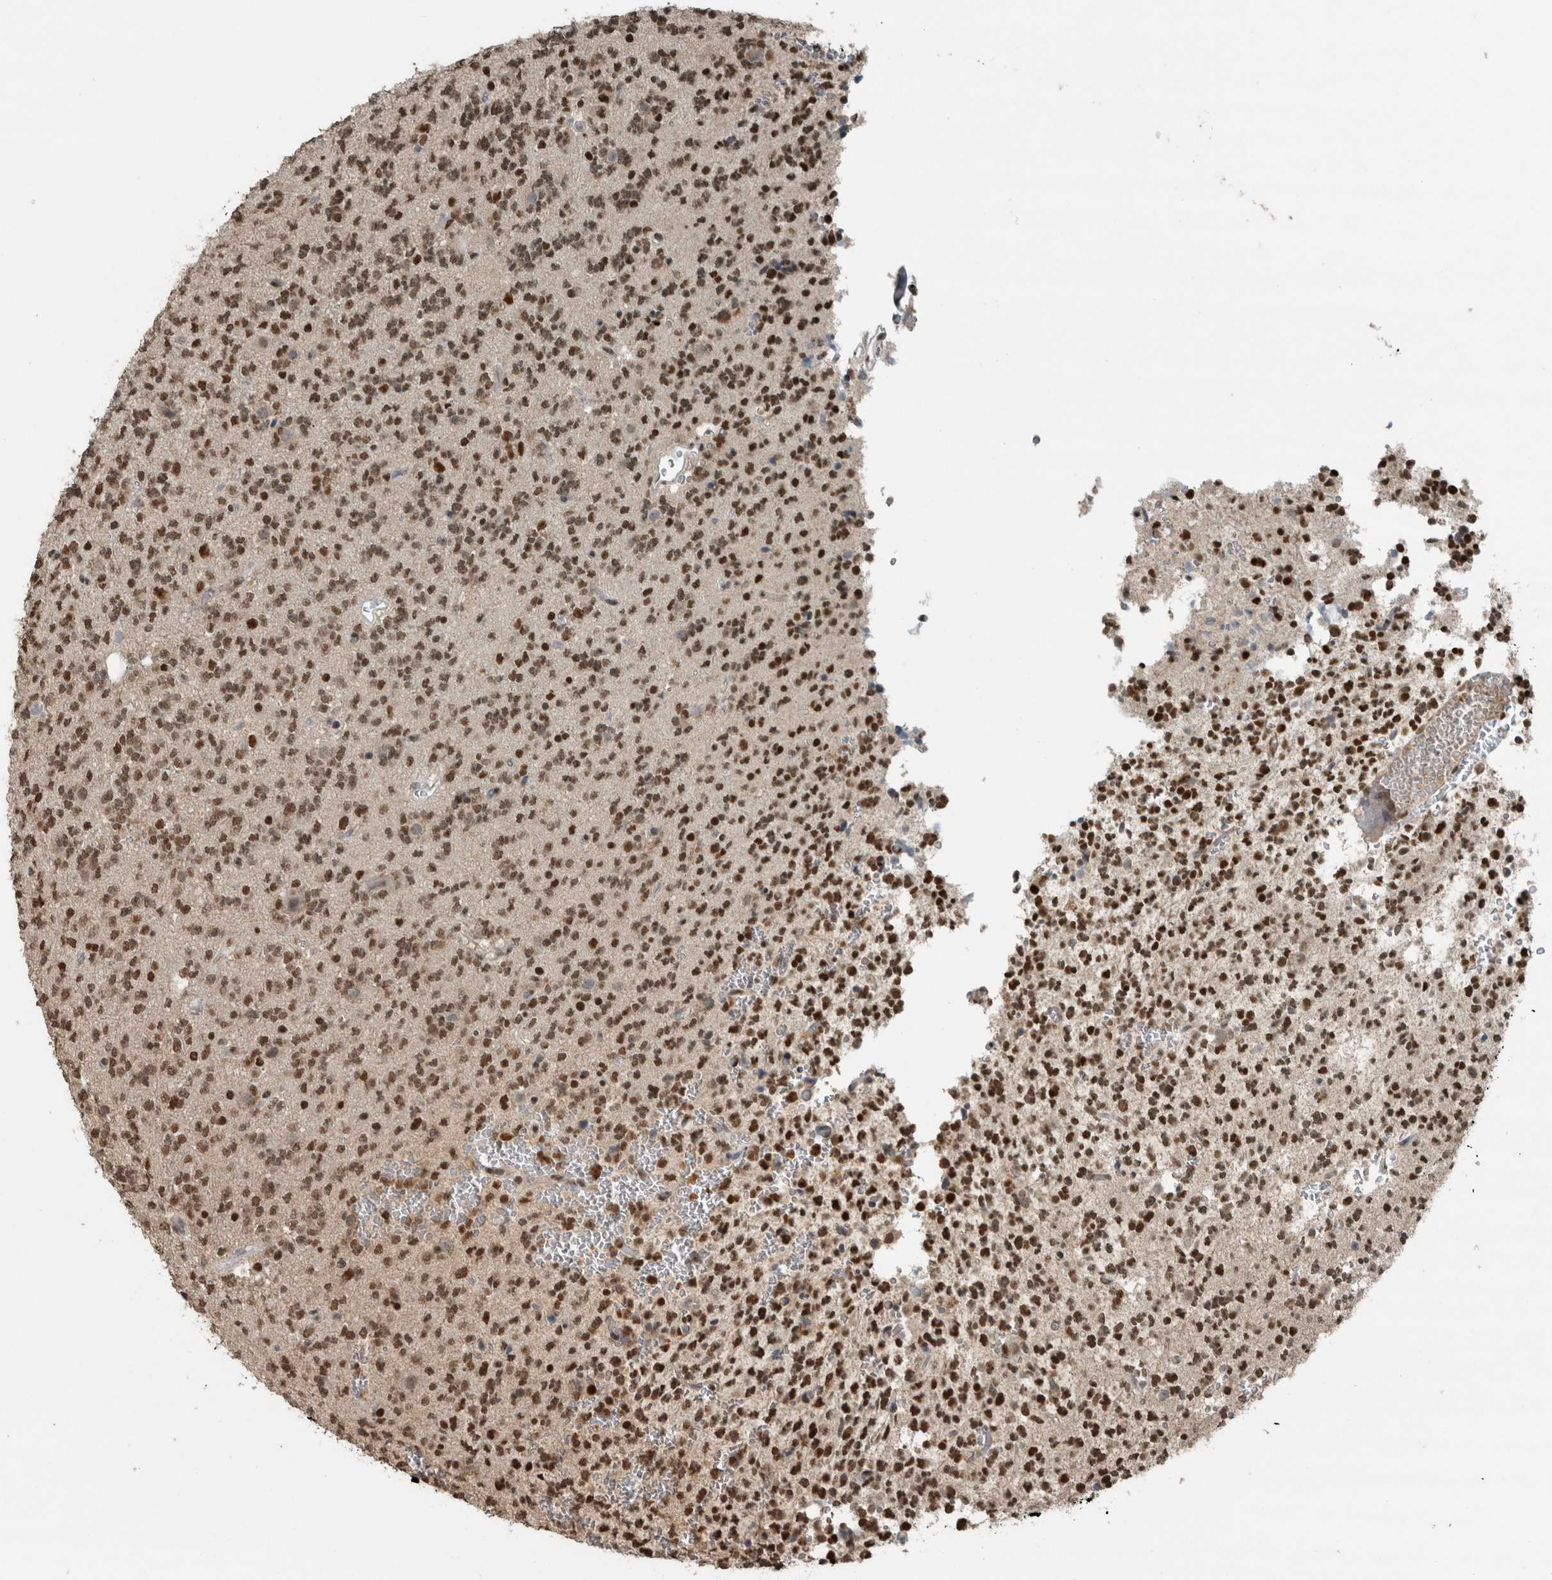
{"staining": {"intensity": "strong", "quantity": ">75%", "location": "nuclear"}, "tissue": "glioma", "cell_type": "Tumor cells", "image_type": "cancer", "snomed": [{"axis": "morphology", "description": "Glioma, malignant, Low grade"}, {"axis": "topography", "description": "Brain"}], "caption": "Strong nuclear protein expression is seen in about >75% of tumor cells in glioma. The staining was performed using DAB to visualize the protein expression in brown, while the nuclei were stained in blue with hematoxylin (Magnification: 20x).", "gene": "ZNF24", "patient": {"sex": "male", "age": 38}}